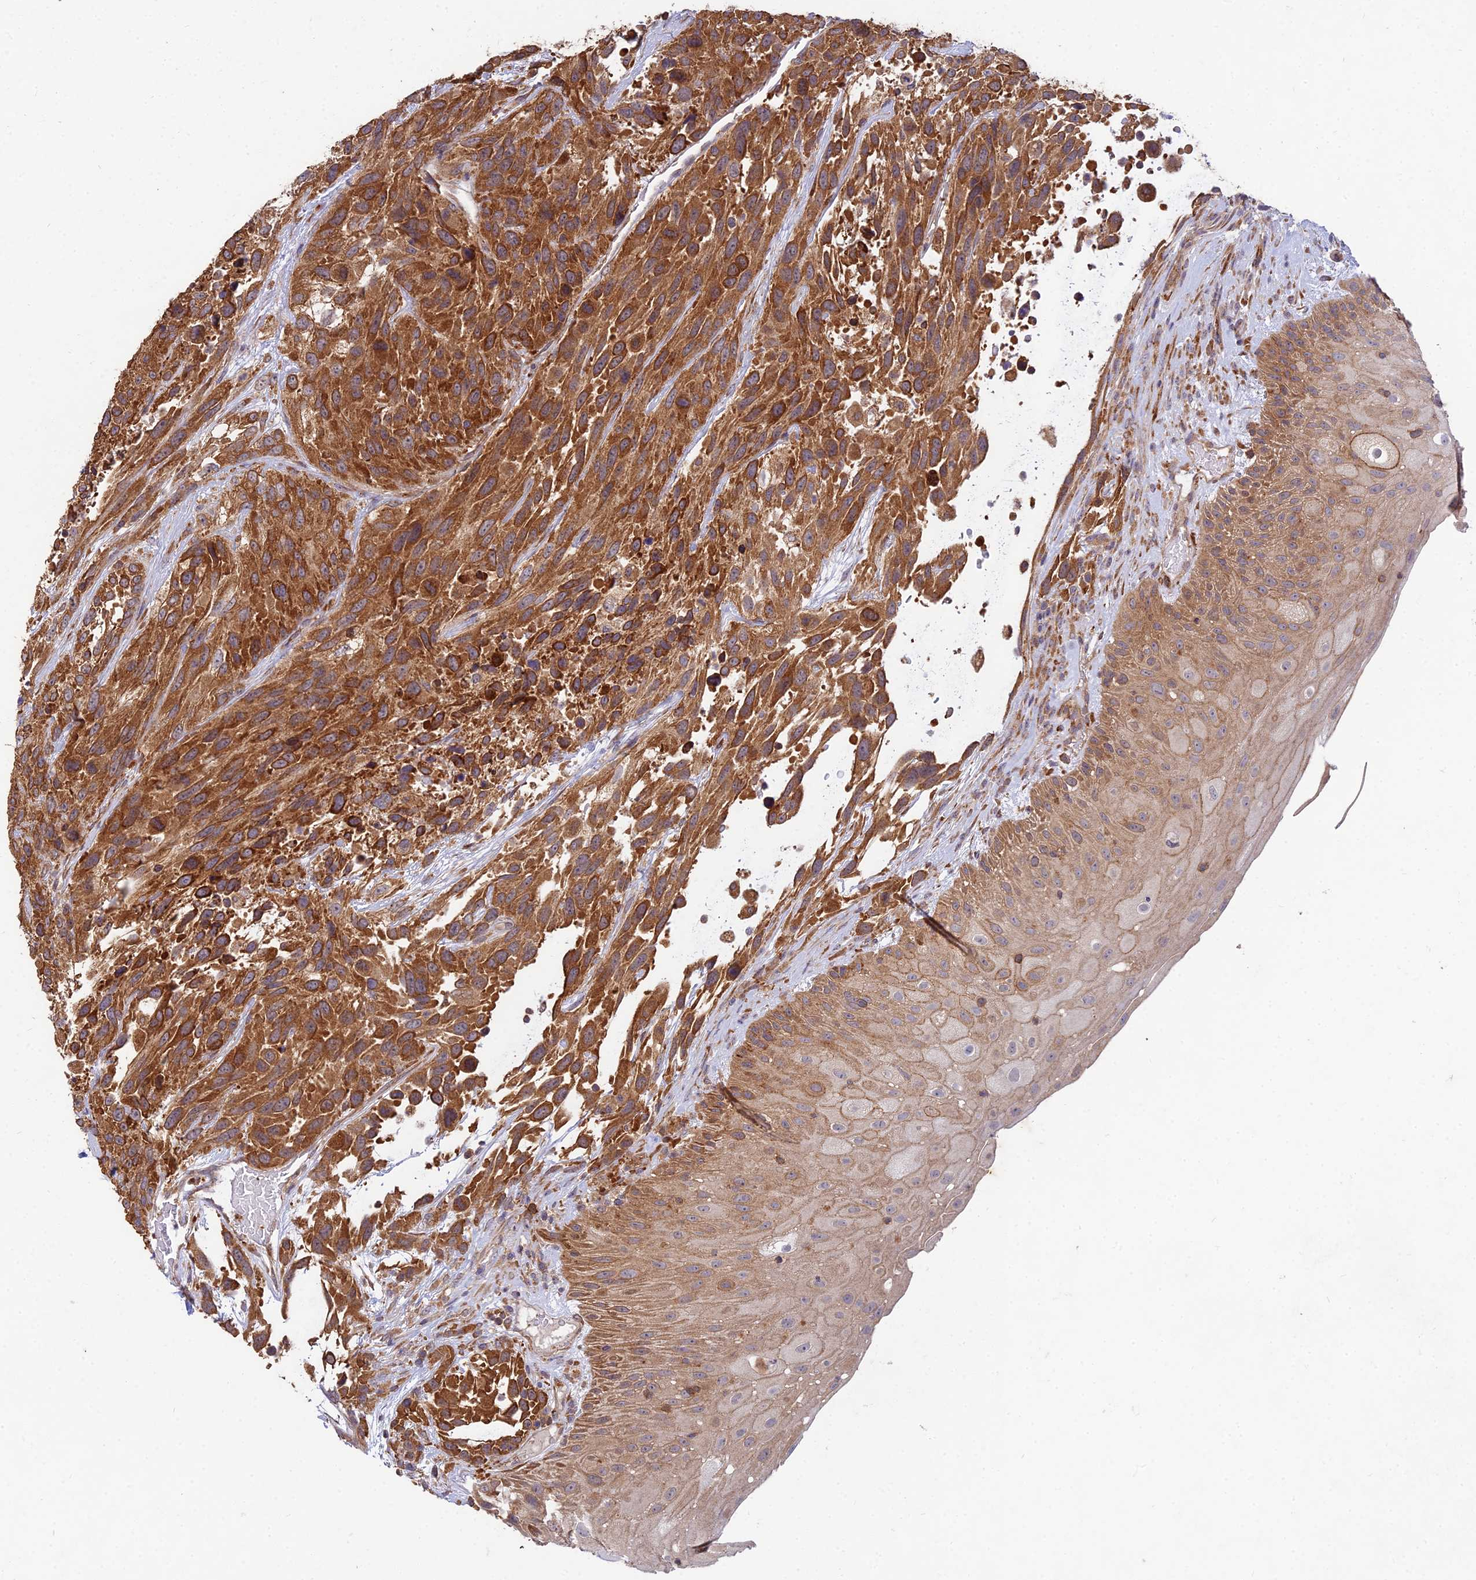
{"staining": {"intensity": "moderate", "quantity": ">75%", "location": "cytoplasmic/membranous"}, "tissue": "urothelial cancer", "cell_type": "Tumor cells", "image_type": "cancer", "snomed": [{"axis": "morphology", "description": "Urothelial carcinoma, High grade"}, {"axis": "topography", "description": "Urinary bladder"}], "caption": "Human high-grade urothelial carcinoma stained for a protein (brown) shows moderate cytoplasmic/membranous positive positivity in approximately >75% of tumor cells.", "gene": "NXNL2", "patient": {"sex": "female", "age": 70}}